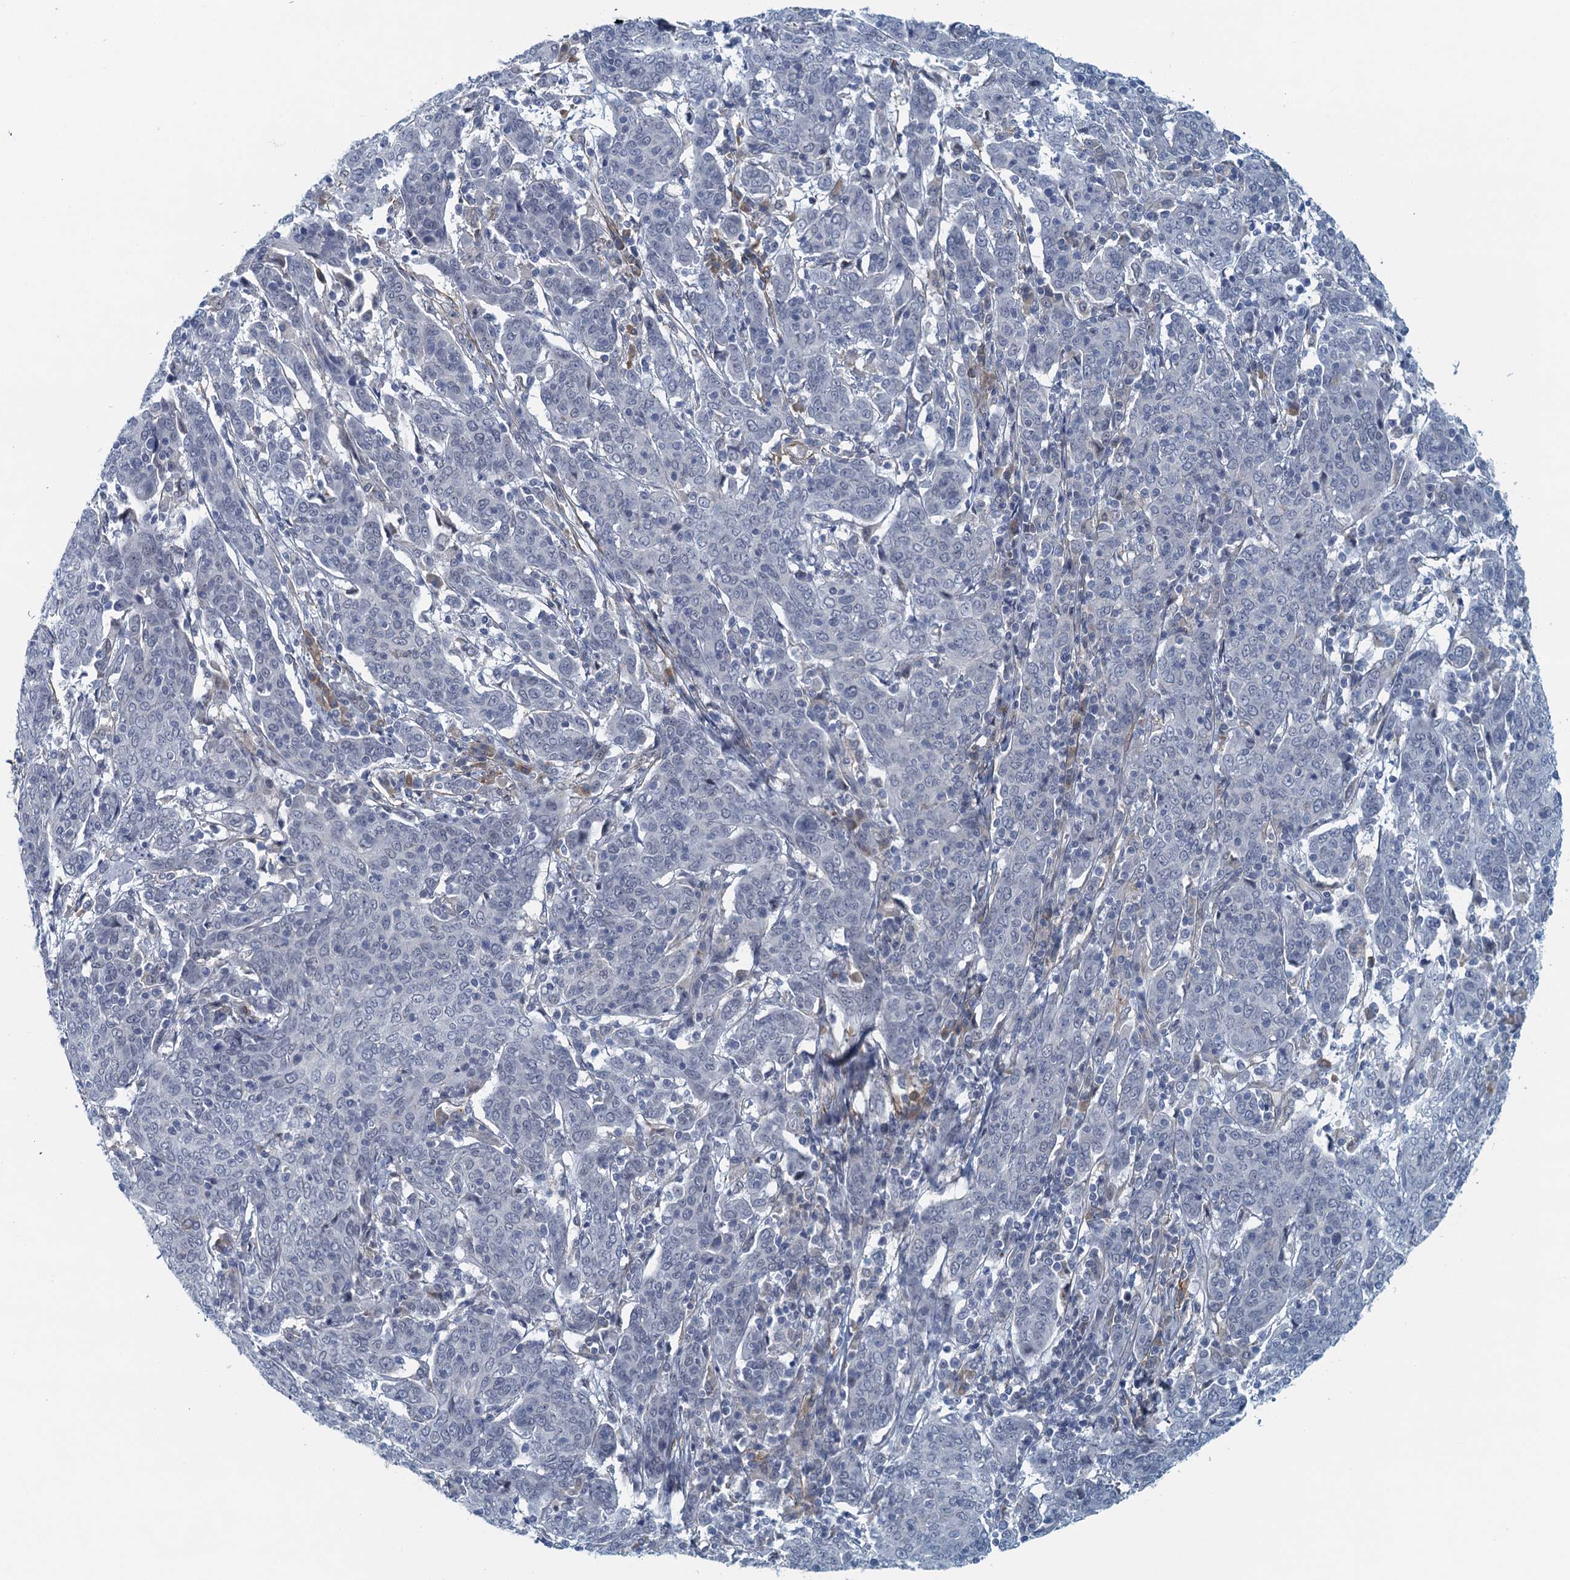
{"staining": {"intensity": "negative", "quantity": "none", "location": "none"}, "tissue": "cervical cancer", "cell_type": "Tumor cells", "image_type": "cancer", "snomed": [{"axis": "morphology", "description": "Squamous cell carcinoma, NOS"}, {"axis": "topography", "description": "Cervix"}], "caption": "An image of human squamous cell carcinoma (cervical) is negative for staining in tumor cells. The staining is performed using DAB brown chromogen with nuclei counter-stained in using hematoxylin.", "gene": "ALG2", "patient": {"sex": "female", "age": 67}}